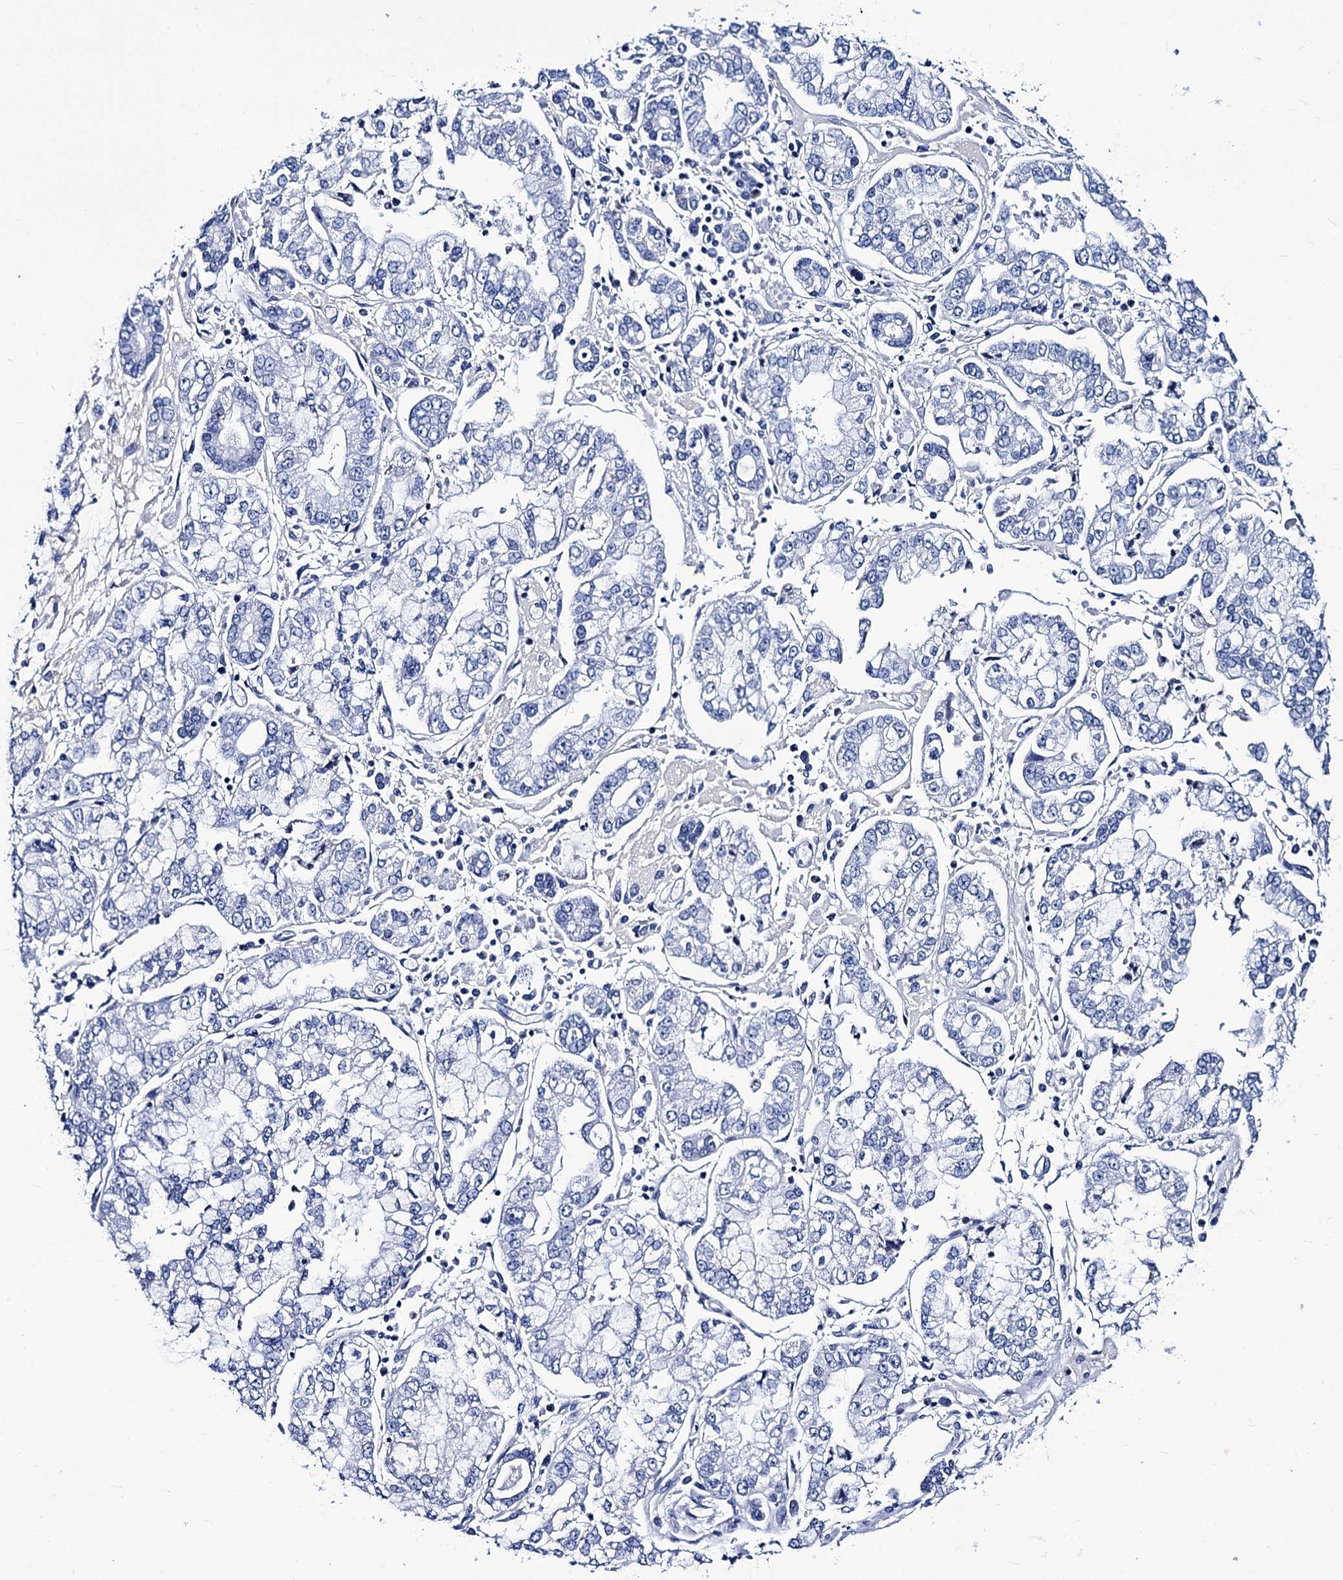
{"staining": {"intensity": "negative", "quantity": "none", "location": "none"}, "tissue": "stomach cancer", "cell_type": "Tumor cells", "image_type": "cancer", "snomed": [{"axis": "morphology", "description": "Adenocarcinoma, NOS"}, {"axis": "topography", "description": "Stomach"}], "caption": "This is an IHC micrograph of adenocarcinoma (stomach). There is no expression in tumor cells.", "gene": "MYBPC3", "patient": {"sex": "male", "age": 76}}